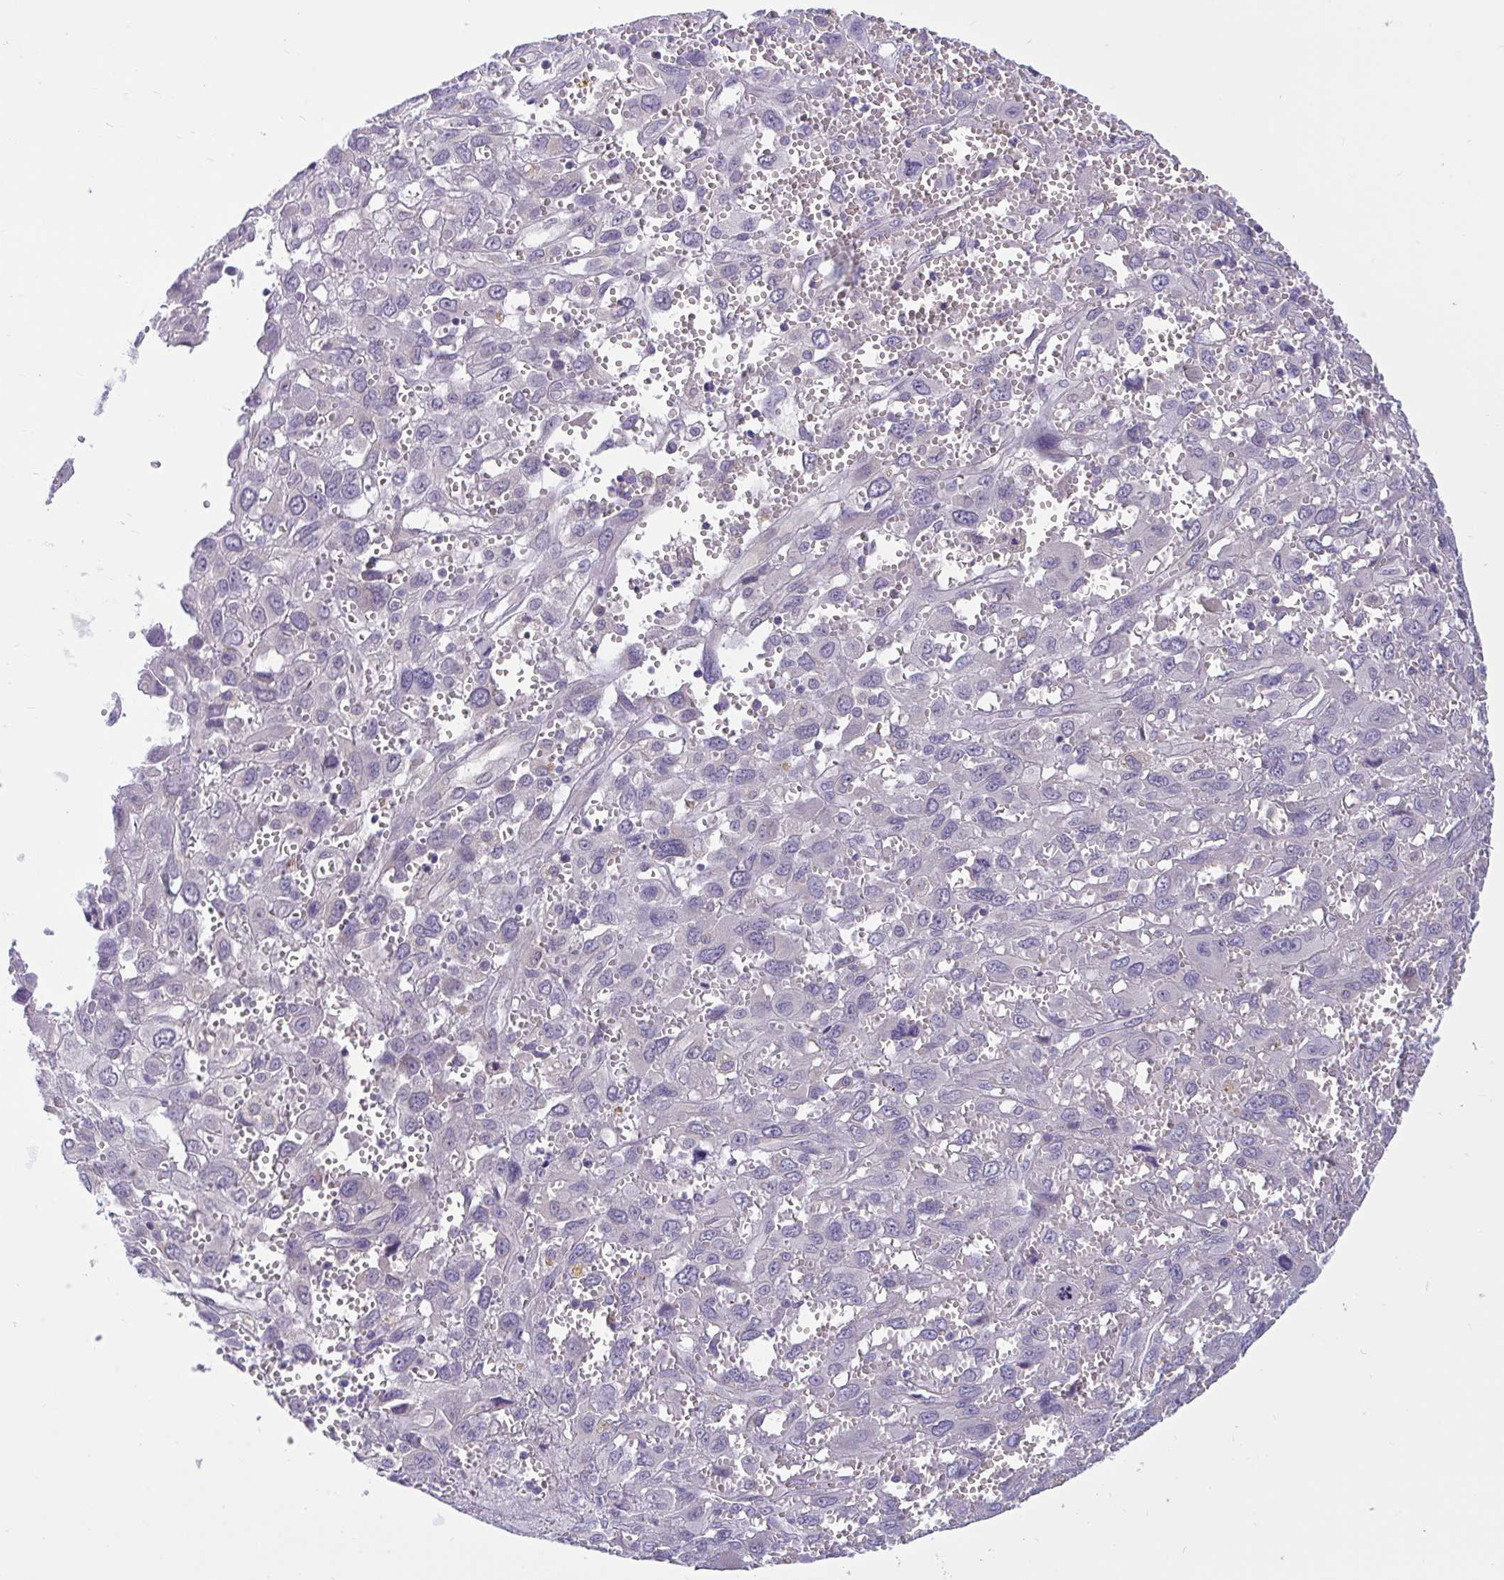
{"staining": {"intensity": "negative", "quantity": "none", "location": "none"}, "tissue": "pancreatic cancer", "cell_type": "Tumor cells", "image_type": "cancer", "snomed": [{"axis": "morphology", "description": "Adenocarcinoma, NOS"}, {"axis": "topography", "description": "Pancreas"}], "caption": "DAB immunohistochemical staining of pancreatic cancer (adenocarcinoma) exhibits no significant positivity in tumor cells.", "gene": "CAMLG", "patient": {"sex": "female", "age": 47}}